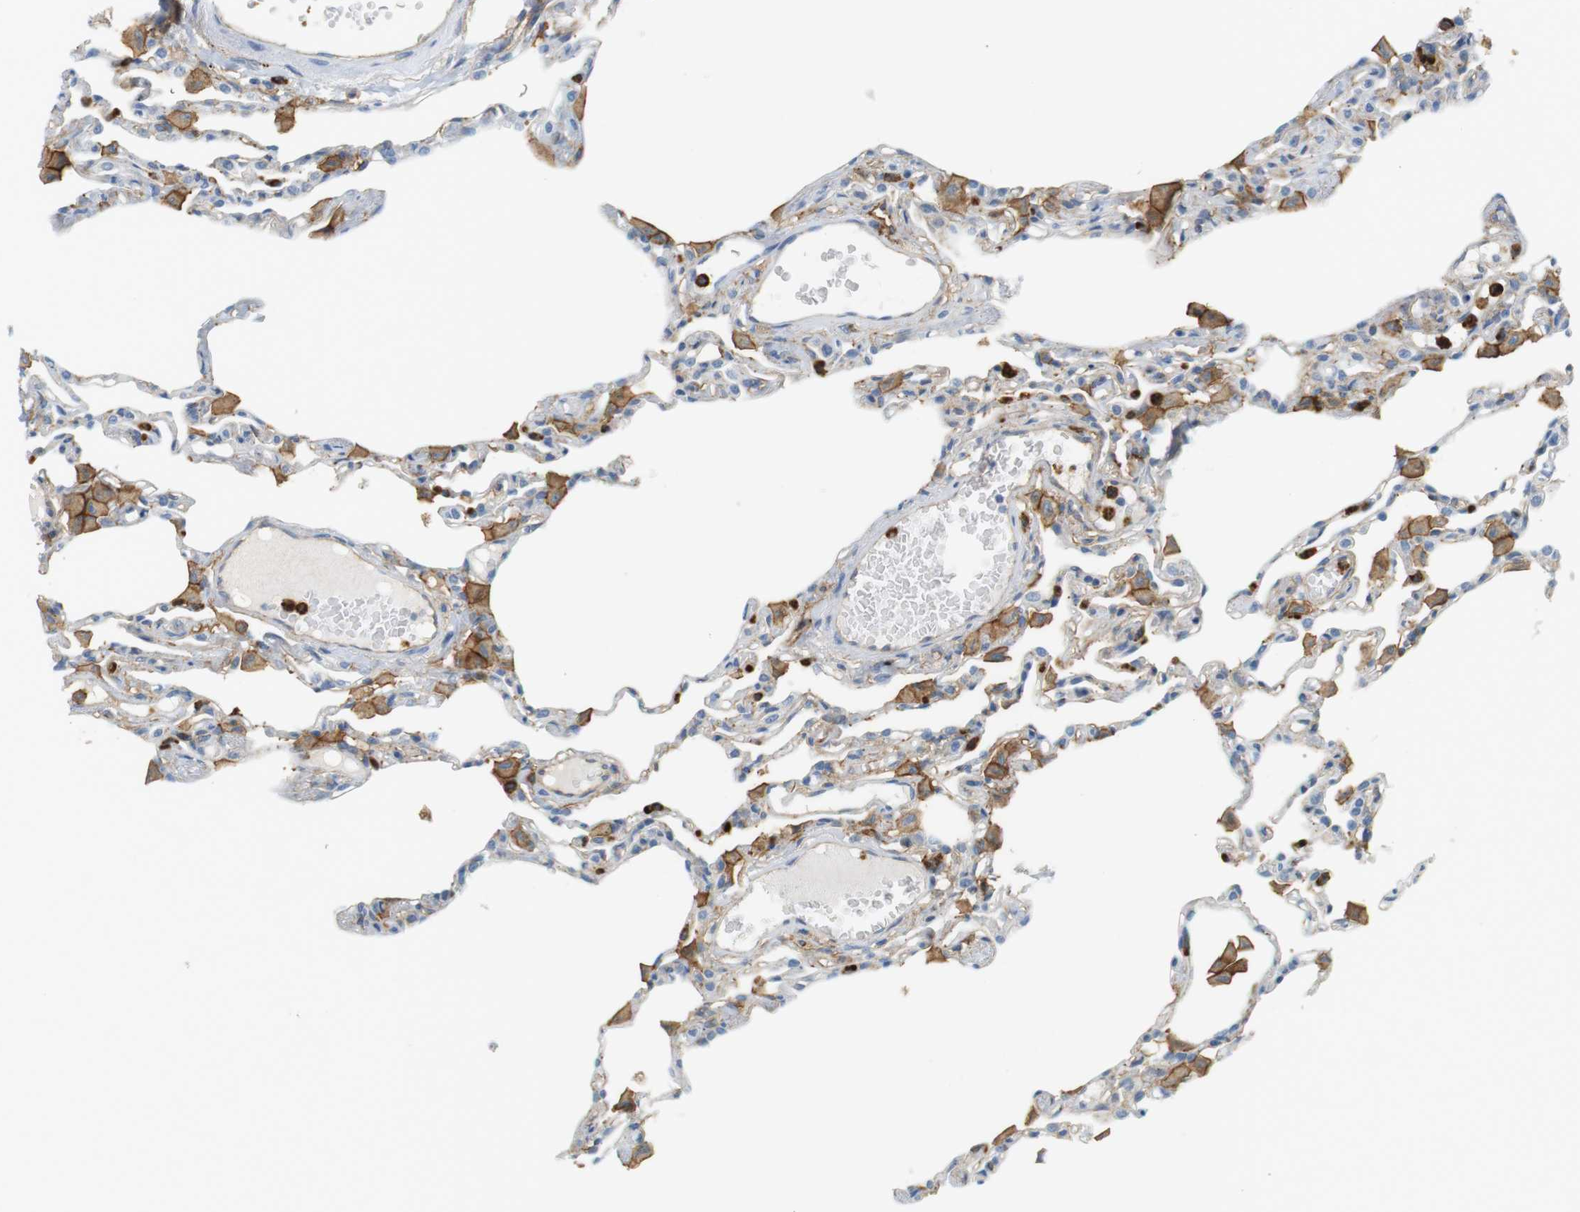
{"staining": {"intensity": "weak", "quantity": "<25%", "location": "cytoplasmic/membranous"}, "tissue": "lung", "cell_type": "Alveolar cells", "image_type": "normal", "snomed": [{"axis": "morphology", "description": "Normal tissue, NOS"}, {"axis": "topography", "description": "Lung"}], "caption": "A photomicrograph of lung stained for a protein exhibits no brown staining in alveolar cells. (Immunohistochemistry (ihc), brightfield microscopy, high magnification).", "gene": "SIRPA", "patient": {"sex": "female", "age": 49}}